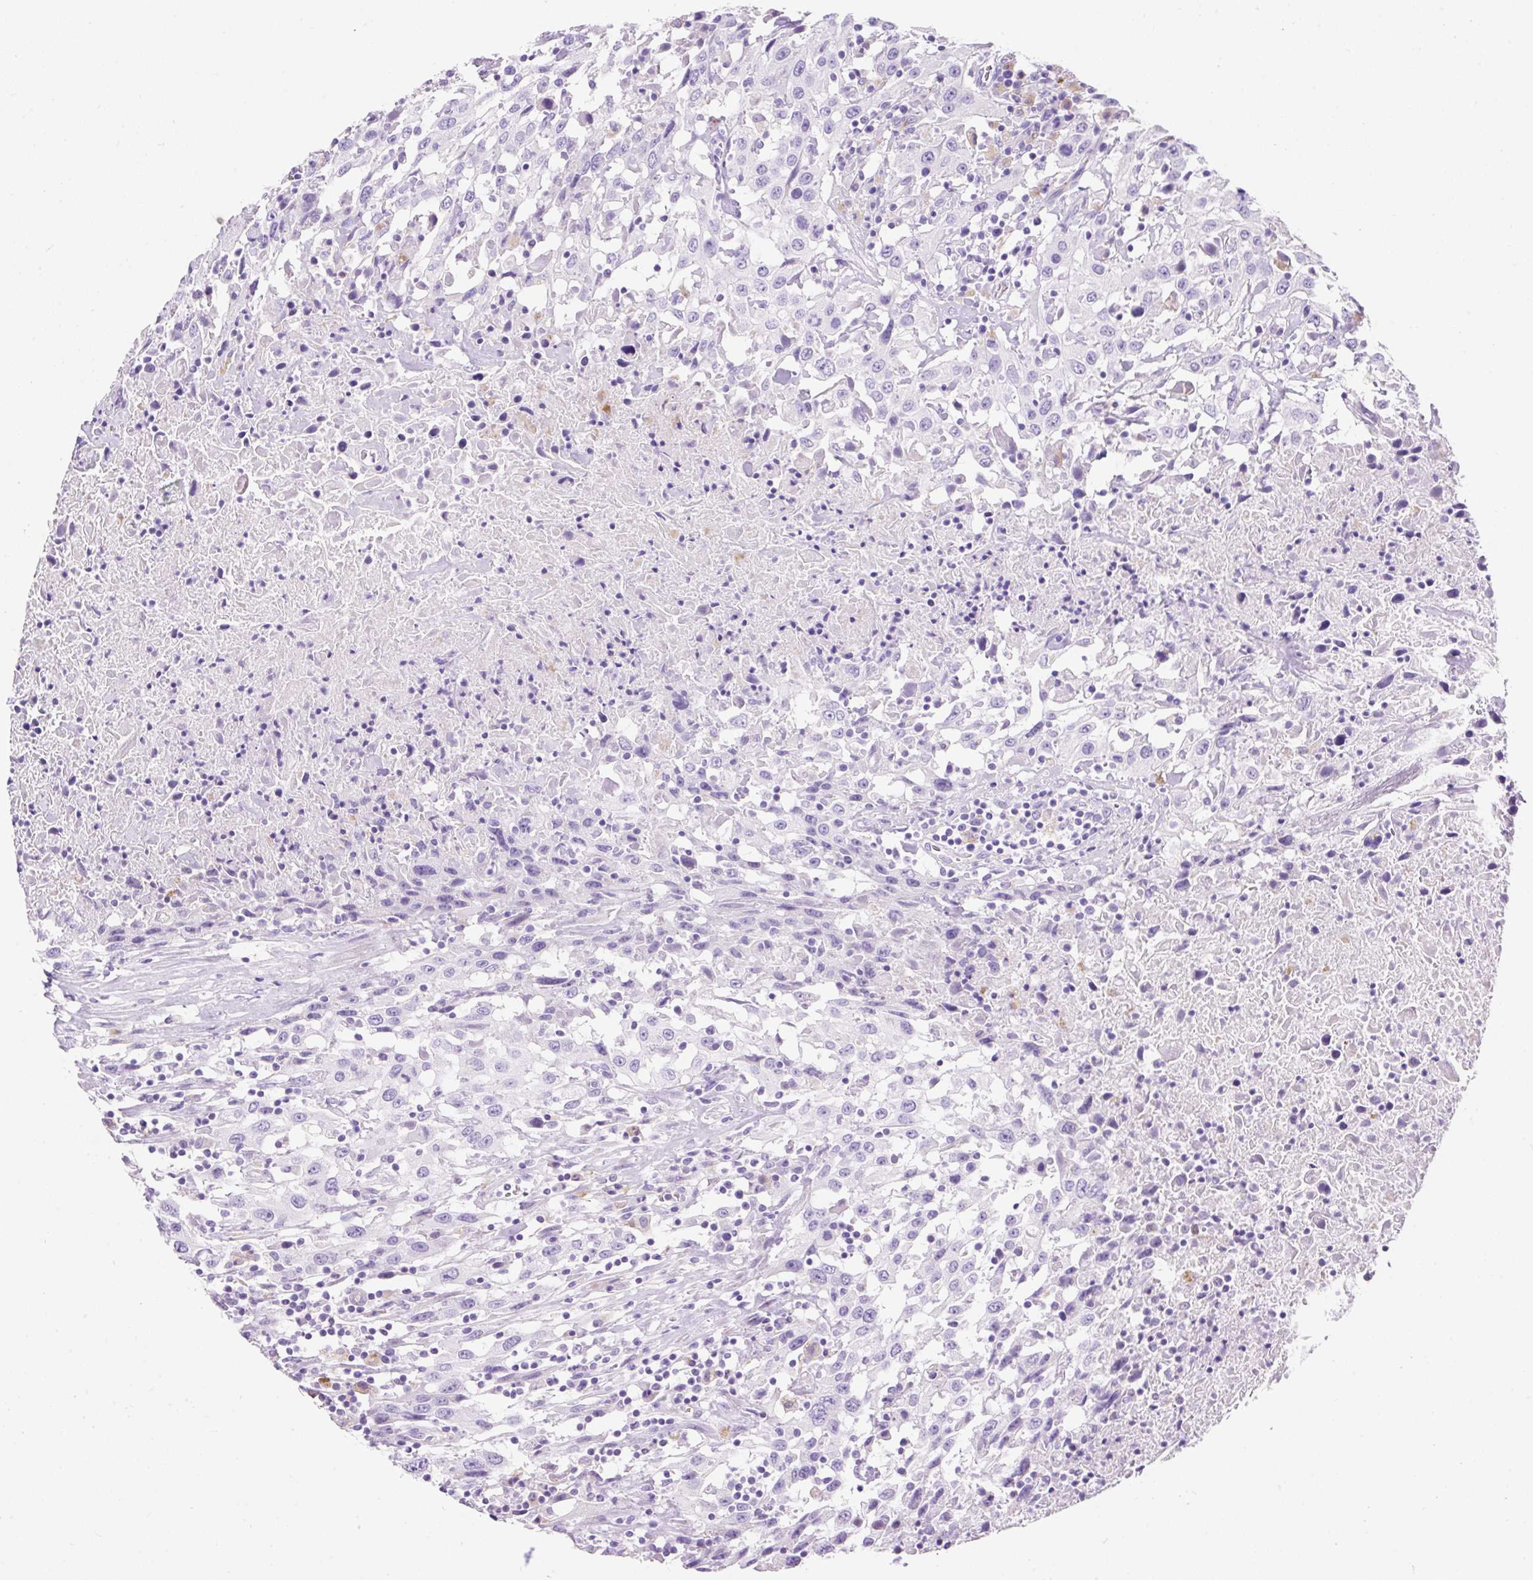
{"staining": {"intensity": "negative", "quantity": "none", "location": "none"}, "tissue": "urothelial cancer", "cell_type": "Tumor cells", "image_type": "cancer", "snomed": [{"axis": "morphology", "description": "Urothelial carcinoma, High grade"}, {"axis": "topography", "description": "Urinary bladder"}], "caption": "DAB (3,3'-diaminobenzidine) immunohistochemical staining of human urothelial cancer exhibits no significant expression in tumor cells.", "gene": "HEXB", "patient": {"sex": "male", "age": 61}}